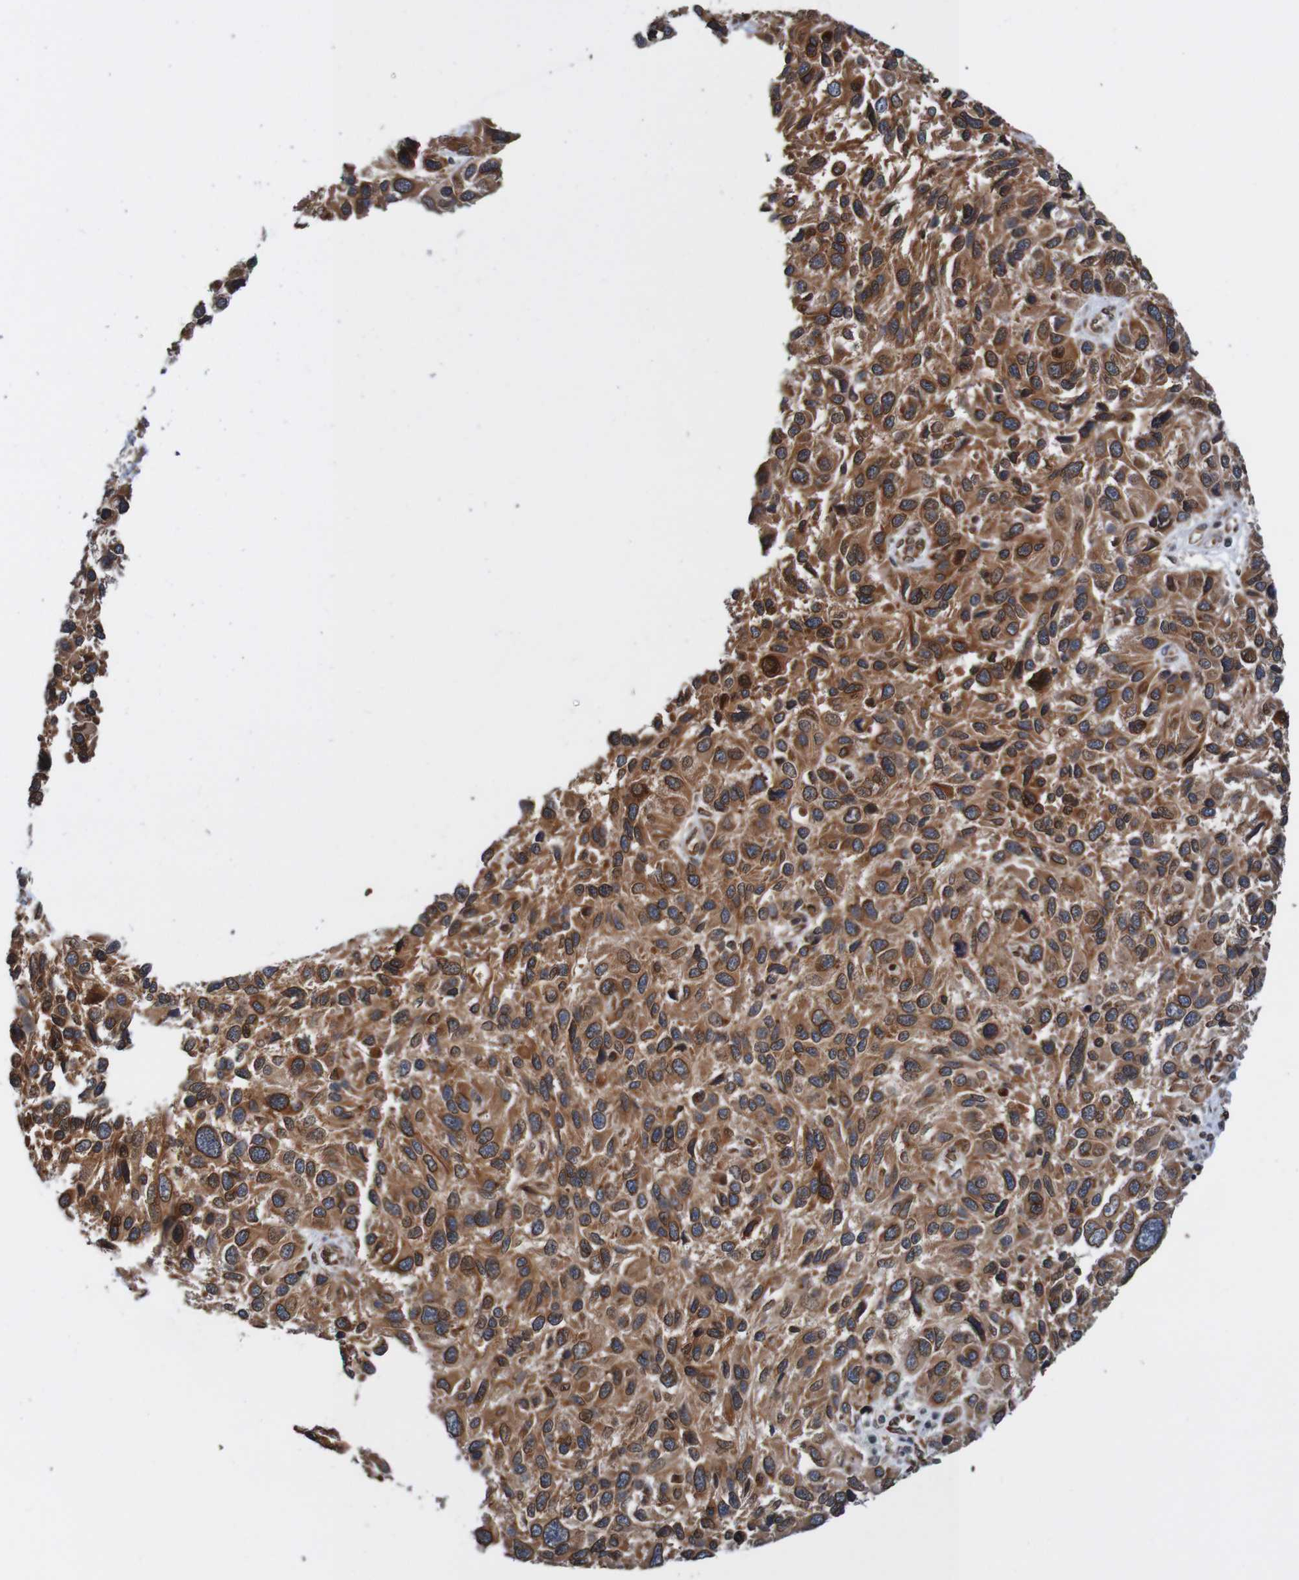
{"staining": {"intensity": "strong", "quantity": ">75%", "location": "cytoplasmic/membranous,nuclear"}, "tissue": "melanoma", "cell_type": "Tumor cells", "image_type": "cancer", "snomed": [{"axis": "morphology", "description": "Malignant melanoma, NOS"}, {"axis": "topography", "description": "Skin"}], "caption": "There is high levels of strong cytoplasmic/membranous and nuclear expression in tumor cells of malignant melanoma, as demonstrated by immunohistochemical staining (brown color).", "gene": "TMEM109", "patient": {"sex": "male", "age": 53}}